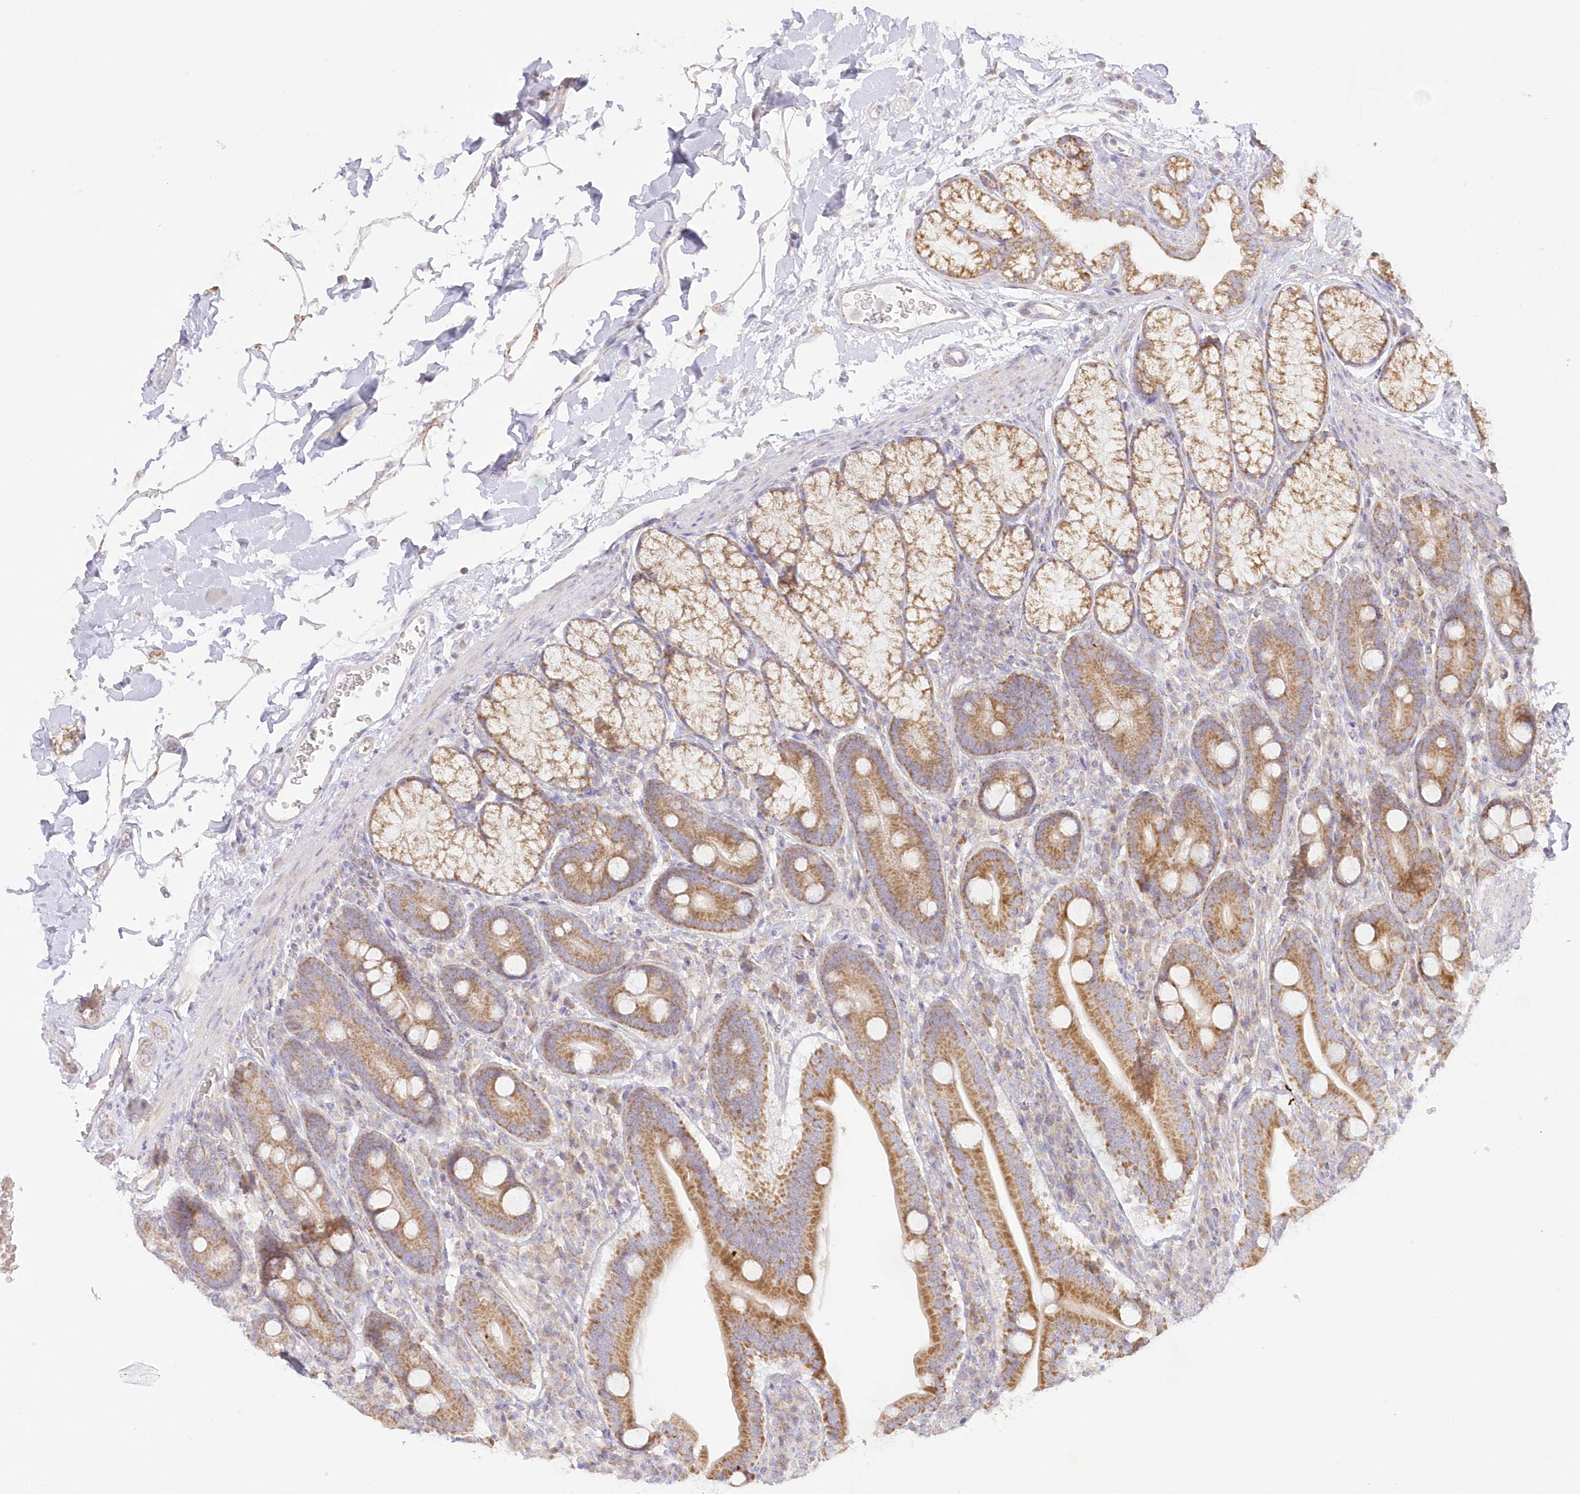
{"staining": {"intensity": "moderate", "quantity": ">75%", "location": "cytoplasmic/membranous"}, "tissue": "duodenum", "cell_type": "Glandular cells", "image_type": "normal", "snomed": [{"axis": "morphology", "description": "Normal tissue, NOS"}, {"axis": "topography", "description": "Duodenum"}], "caption": "Protein staining by immunohistochemistry displays moderate cytoplasmic/membranous positivity in about >75% of glandular cells in normal duodenum.", "gene": "TBC1D14", "patient": {"sex": "male", "age": 35}}